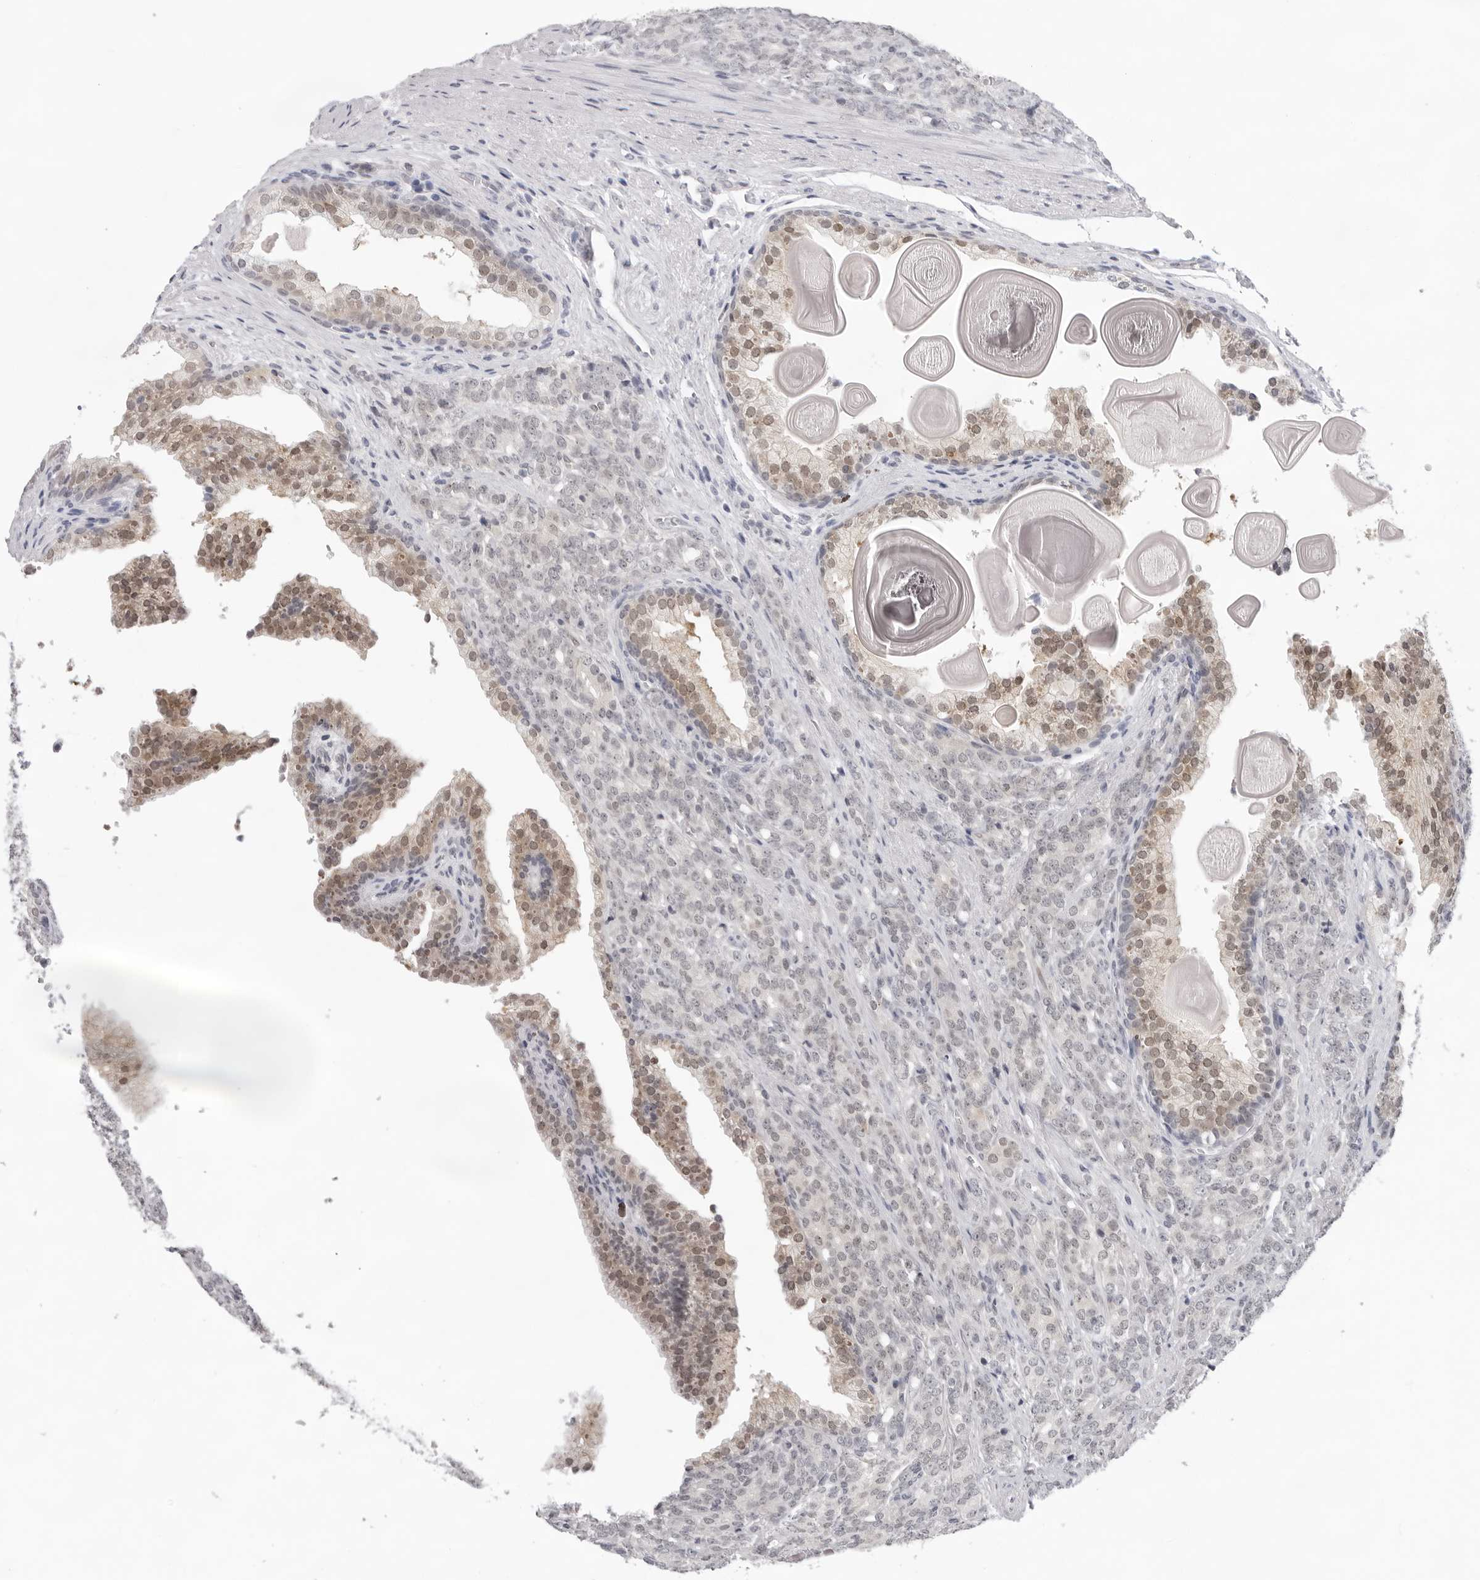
{"staining": {"intensity": "negative", "quantity": "none", "location": "none"}, "tissue": "prostate cancer", "cell_type": "Tumor cells", "image_type": "cancer", "snomed": [{"axis": "morphology", "description": "Adenocarcinoma, High grade"}, {"axis": "topography", "description": "Prostate"}], "caption": "DAB immunohistochemical staining of prostate cancer exhibits no significant expression in tumor cells.", "gene": "CASP7", "patient": {"sex": "male", "age": 62}}